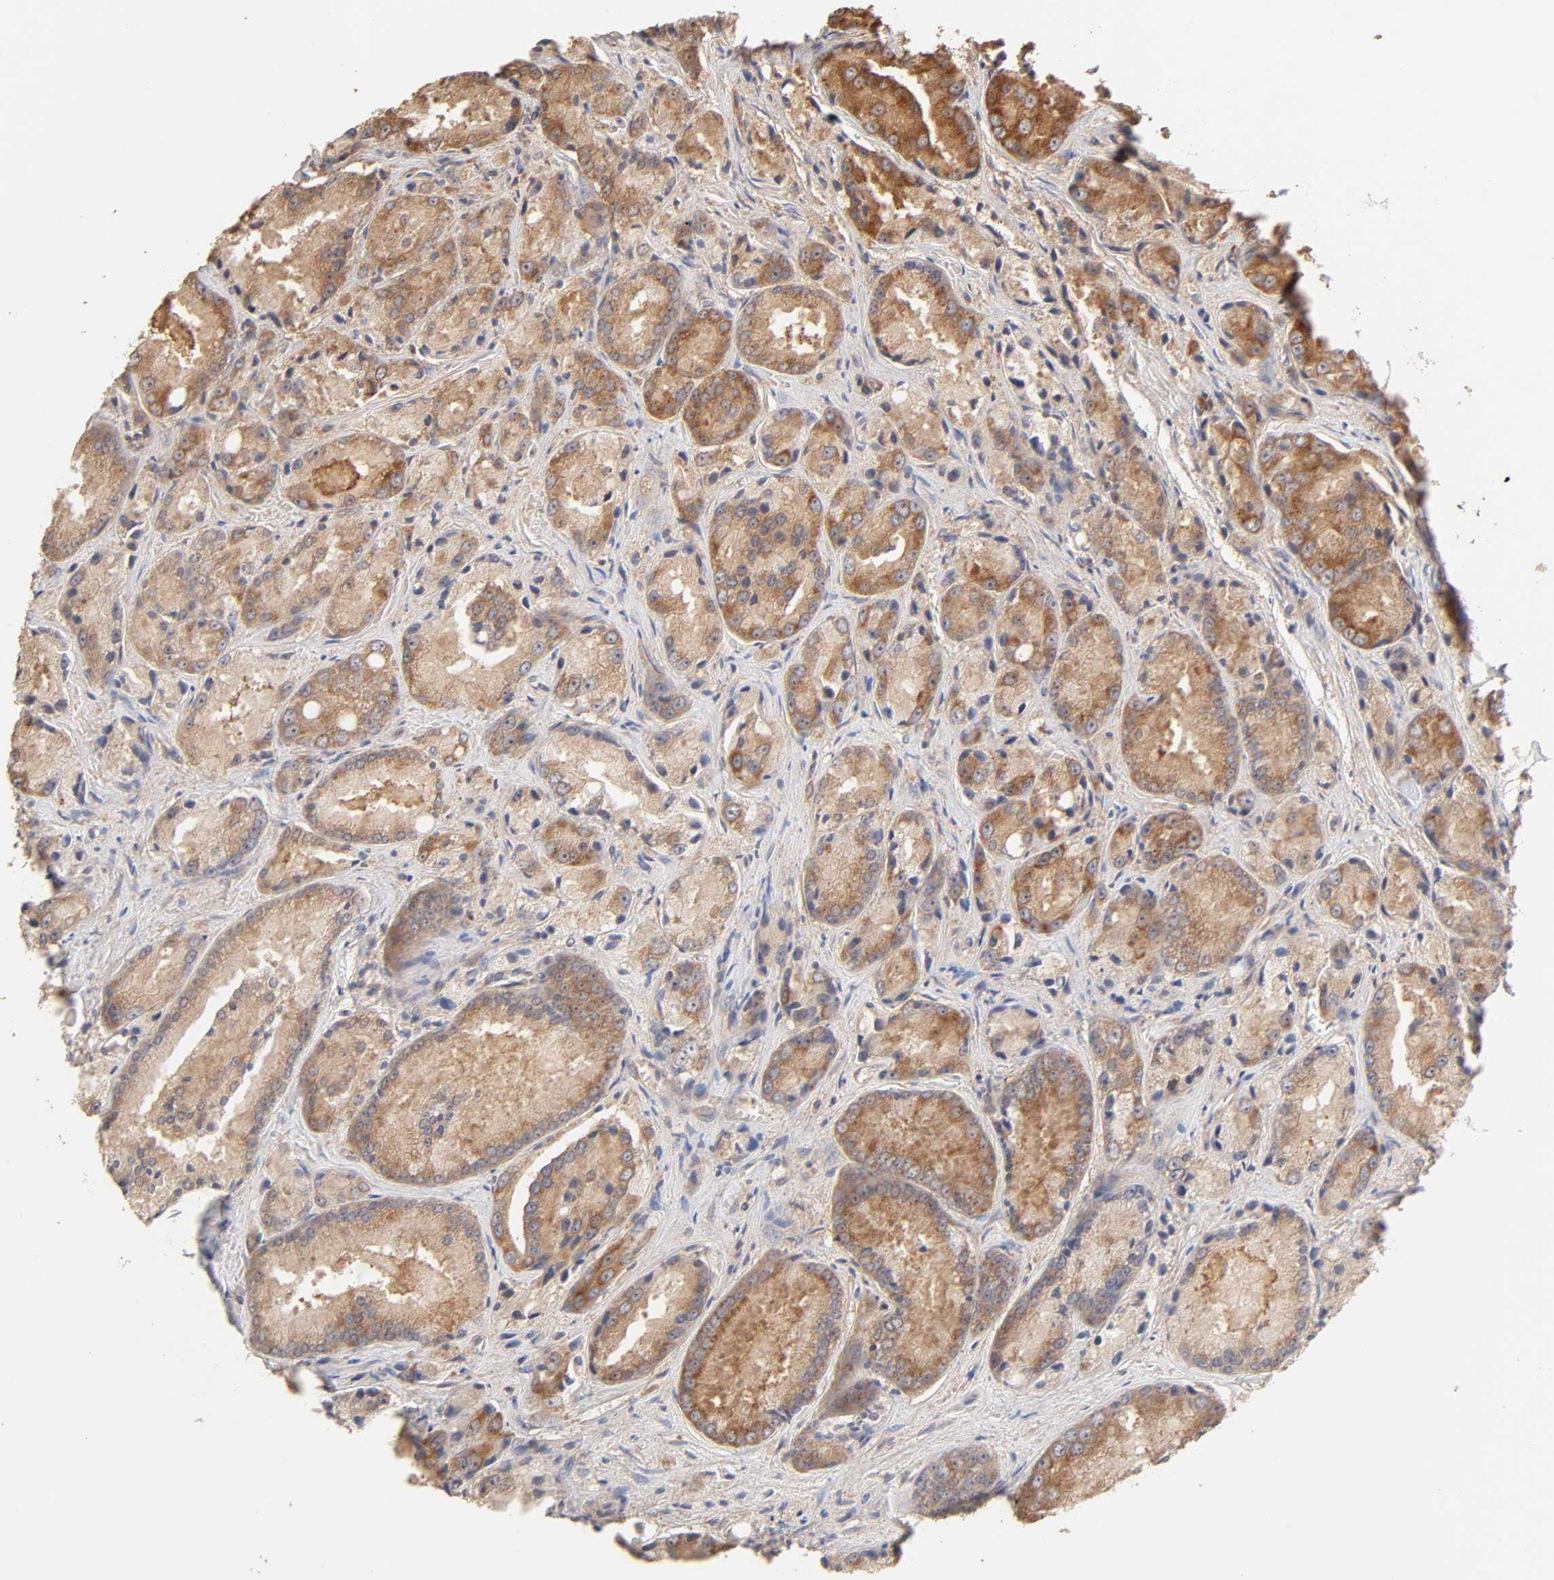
{"staining": {"intensity": "moderate", "quantity": ">75%", "location": "cytoplasmic/membranous"}, "tissue": "prostate cancer", "cell_type": "Tumor cells", "image_type": "cancer", "snomed": [{"axis": "morphology", "description": "Adenocarcinoma, Low grade"}, {"axis": "topography", "description": "Prostate"}], "caption": "About >75% of tumor cells in low-grade adenocarcinoma (prostate) show moderate cytoplasmic/membranous protein positivity as visualized by brown immunohistochemical staining.", "gene": "AP1G2", "patient": {"sex": "male", "age": 64}}